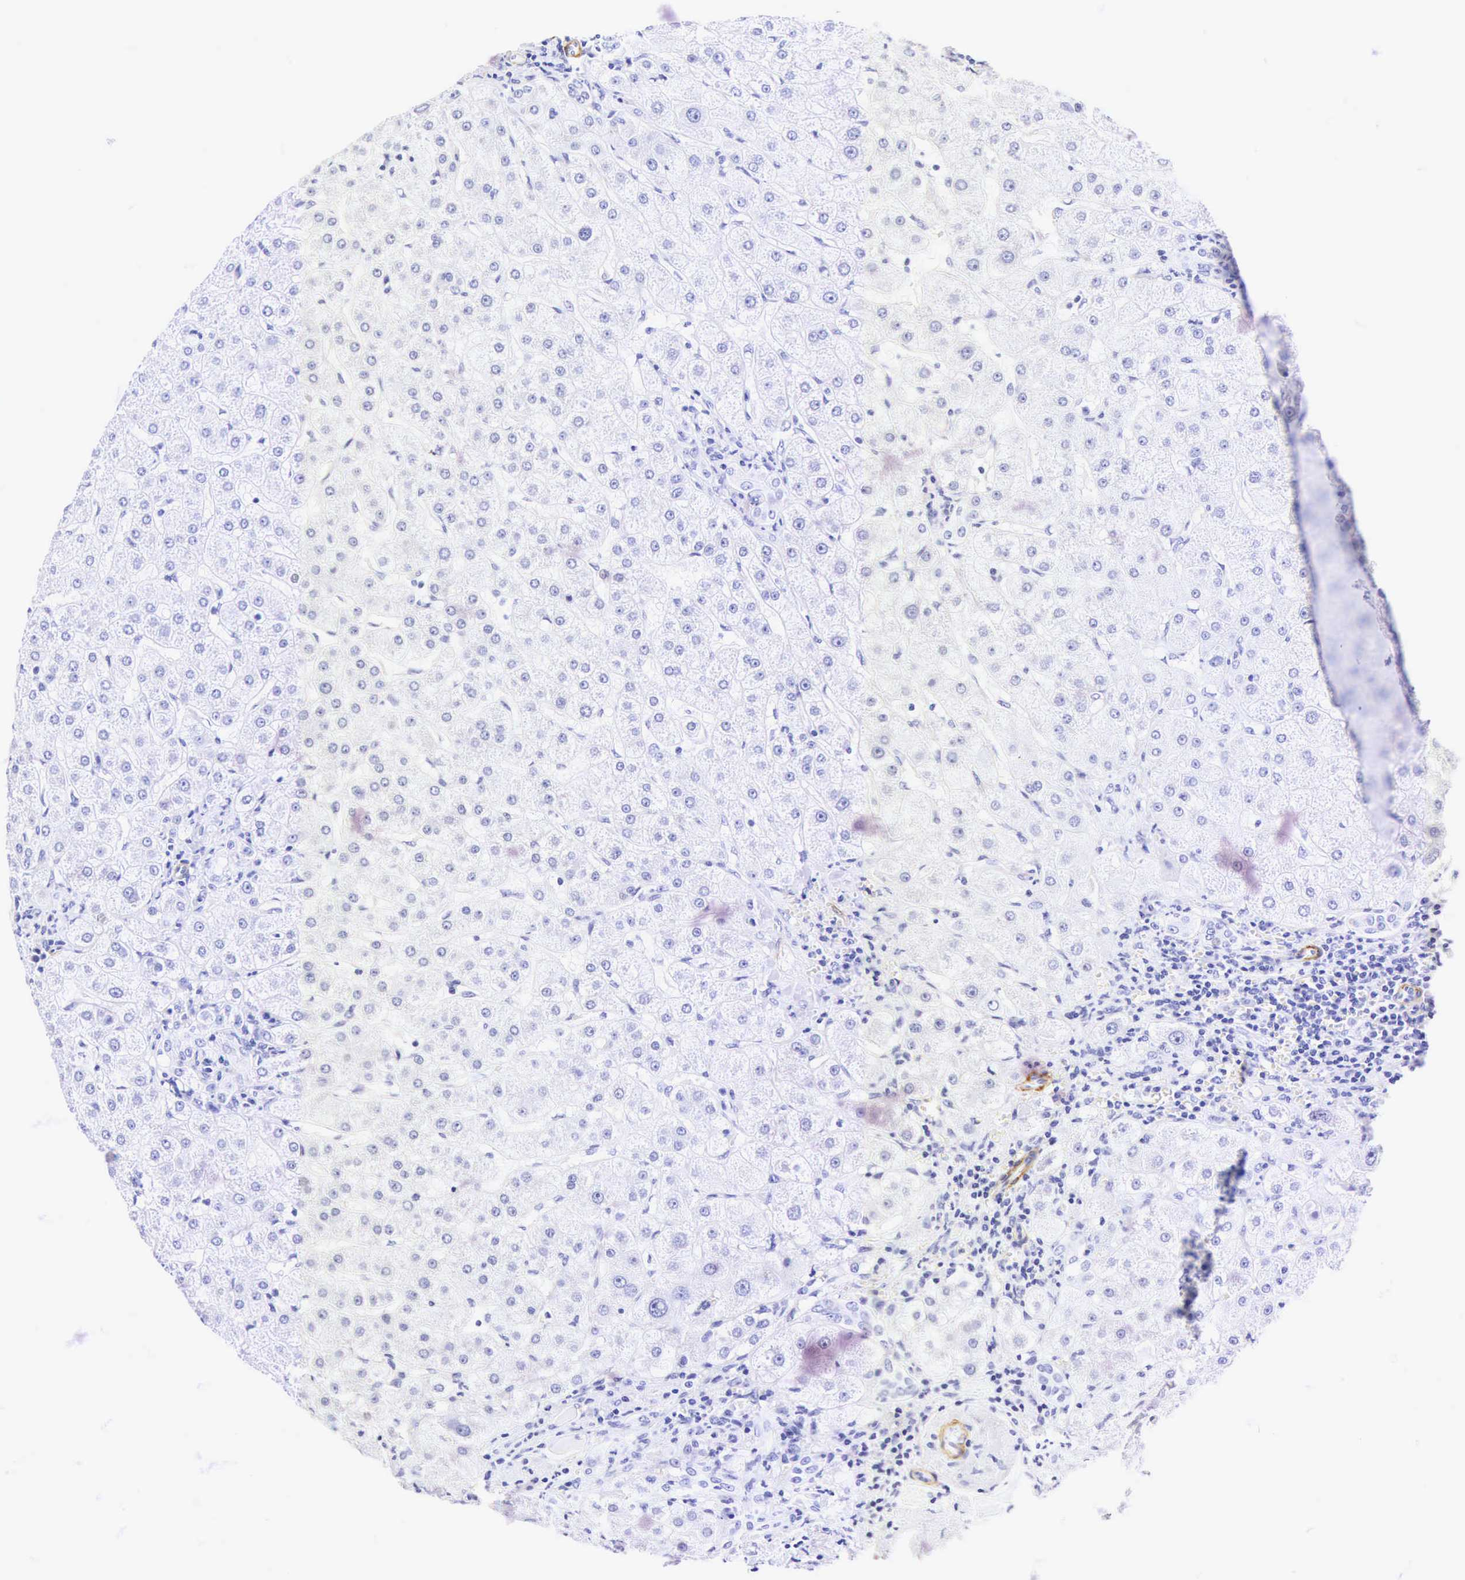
{"staining": {"intensity": "negative", "quantity": "none", "location": "none"}, "tissue": "liver", "cell_type": "Cholangiocytes", "image_type": "normal", "snomed": [{"axis": "morphology", "description": "Normal tissue, NOS"}, {"axis": "topography", "description": "Liver"}], "caption": "DAB (3,3'-diaminobenzidine) immunohistochemical staining of normal liver shows no significant expression in cholangiocytes.", "gene": "CALD1", "patient": {"sex": "female", "age": 79}}